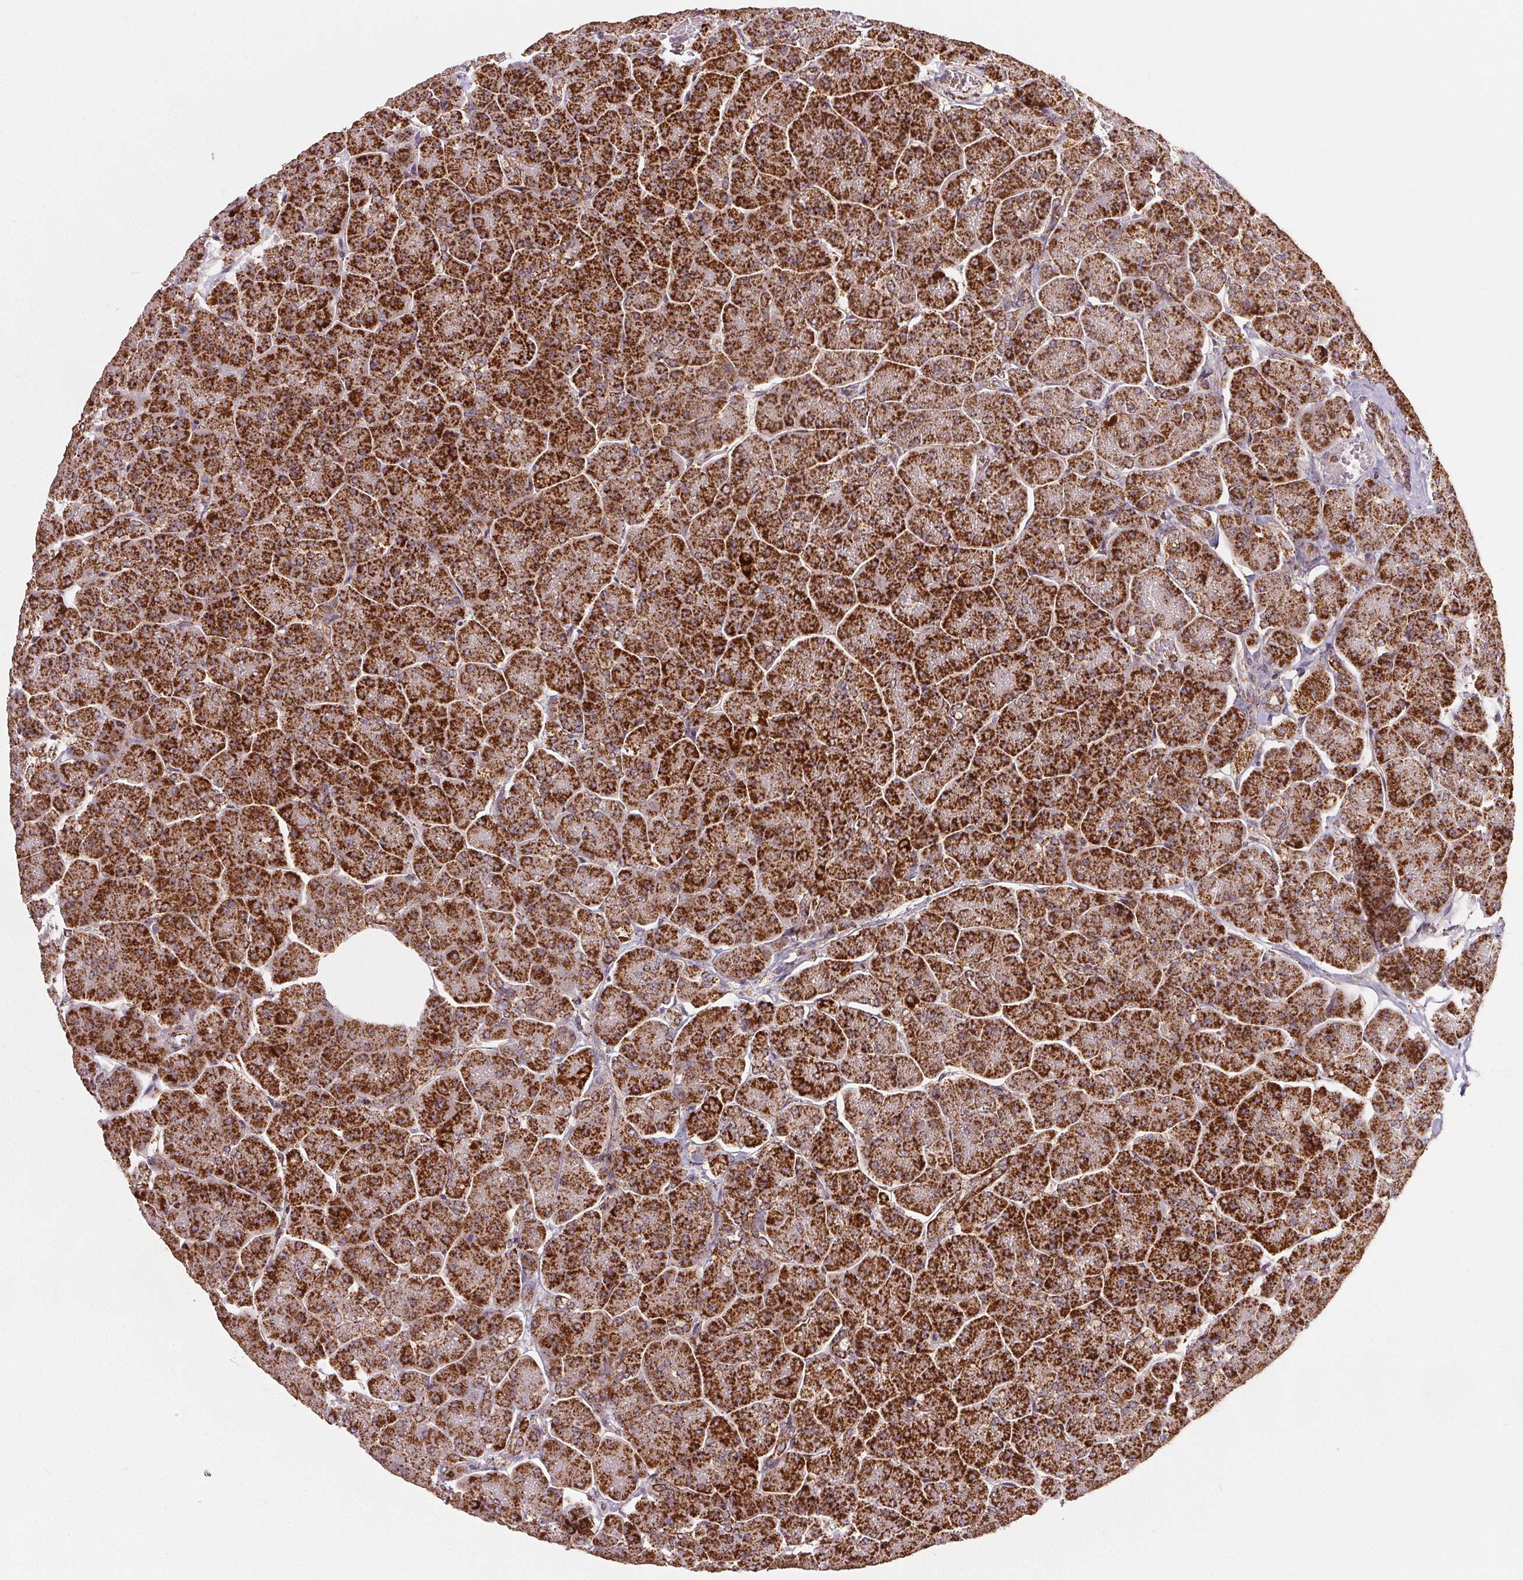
{"staining": {"intensity": "strong", "quantity": ">75%", "location": "cytoplasmic/membranous"}, "tissue": "pancreas", "cell_type": "Exocrine glandular cells", "image_type": "normal", "snomed": [{"axis": "morphology", "description": "Normal tissue, NOS"}, {"axis": "topography", "description": "Pancreas"}, {"axis": "topography", "description": "Peripheral nerve tissue"}], "caption": "Immunohistochemical staining of normal pancreas shows strong cytoplasmic/membranous protein staining in about >75% of exocrine glandular cells.", "gene": "SDHB", "patient": {"sex": "male", "age": 54}}